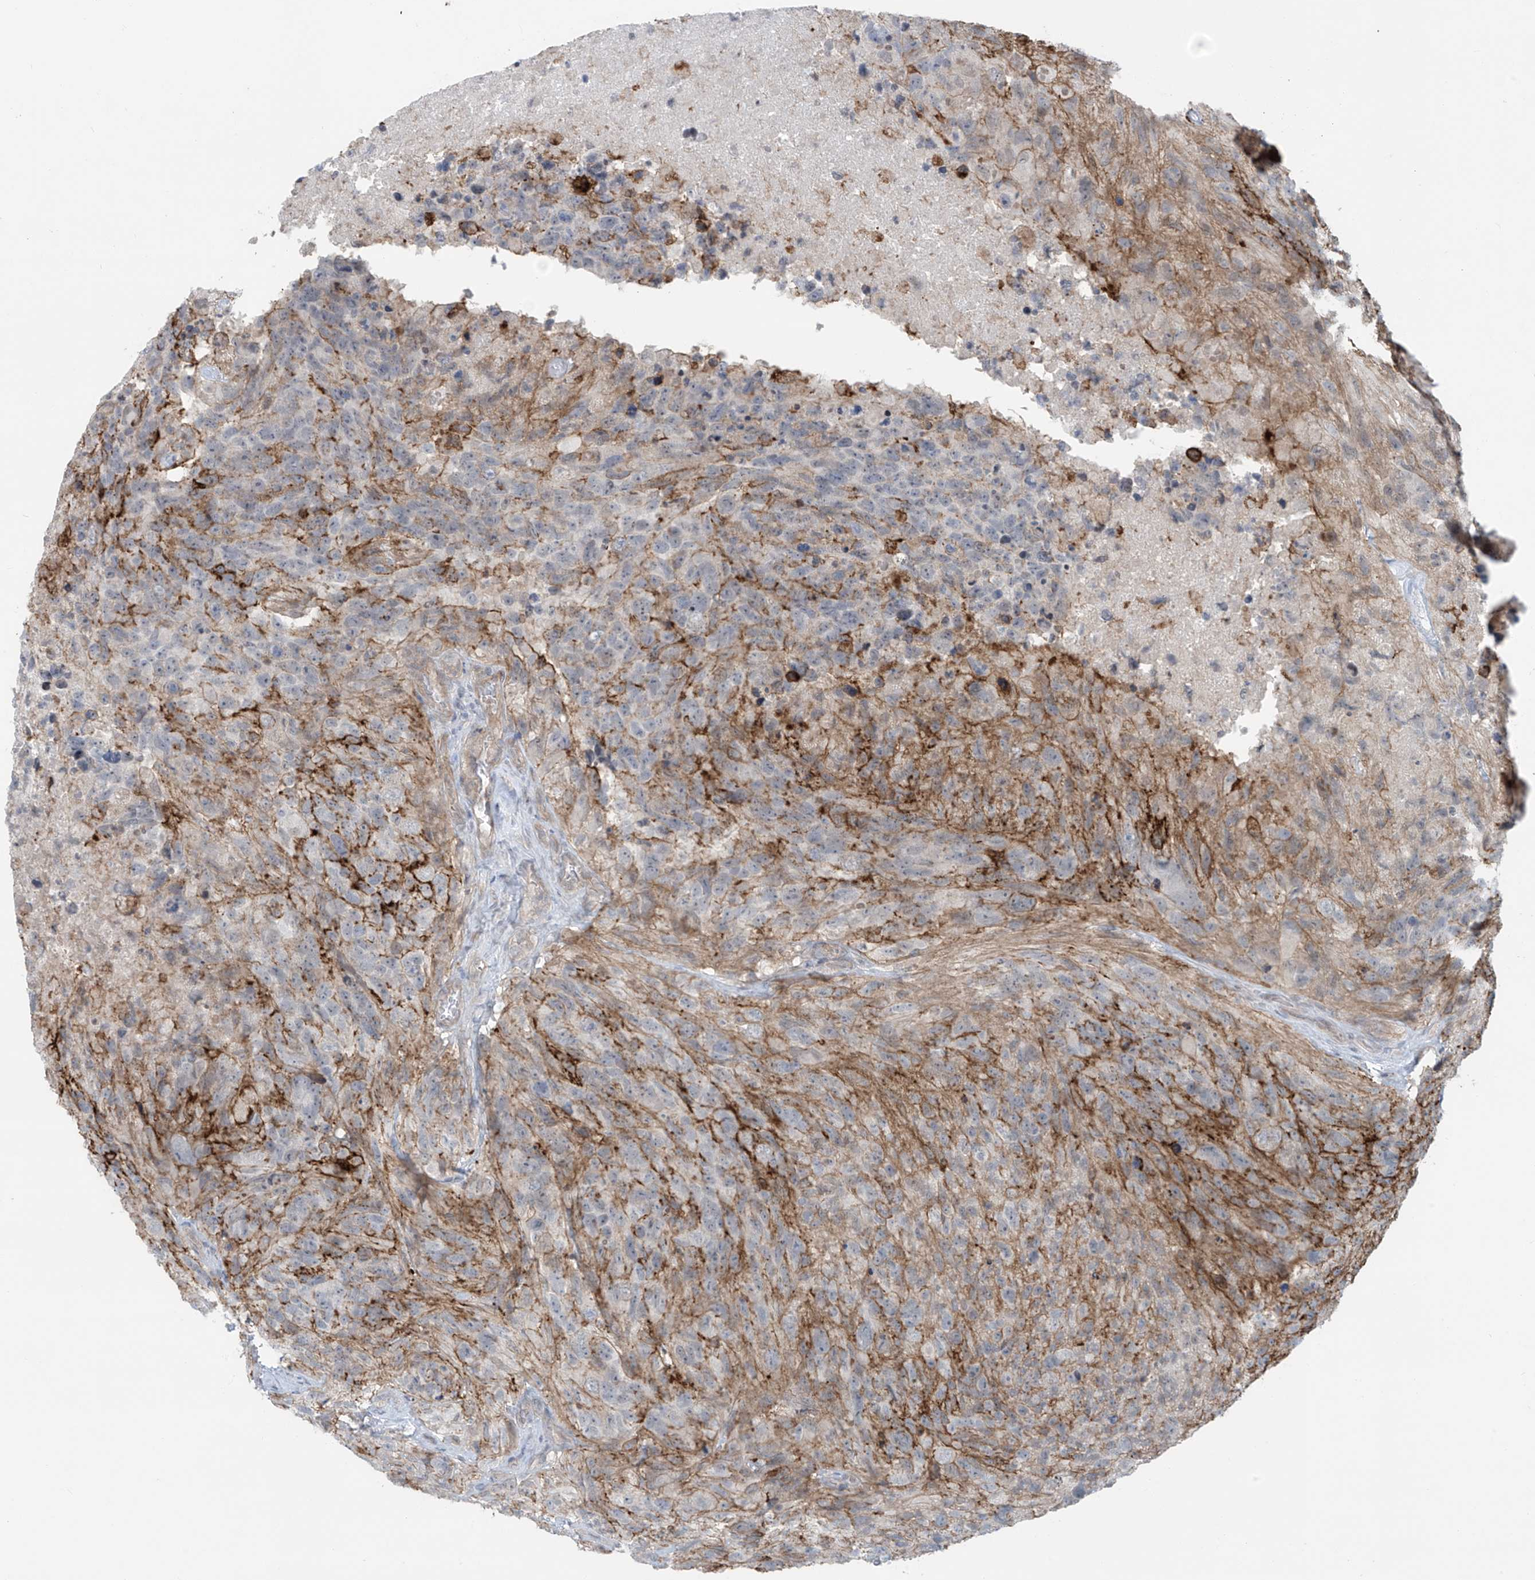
{"staining": {"intensity": "negative", "quantity": "none", "location": "none"}, "tissue": "glioma", "cell_type": "Tumor cells", "image_type": "cancer", "snomed": [{"axis": "morphology", "description": "Glioma, malignant, High grade"}, {"axis": "topography", "description": "Brain"}], "caption": "A photomicrograph of malignant glioma (high-grade) stained for a protein reveals no brown staining in tumor cells.", "gene": "RASGEF1A", "patient": {"sex": "male", "age": 69}}